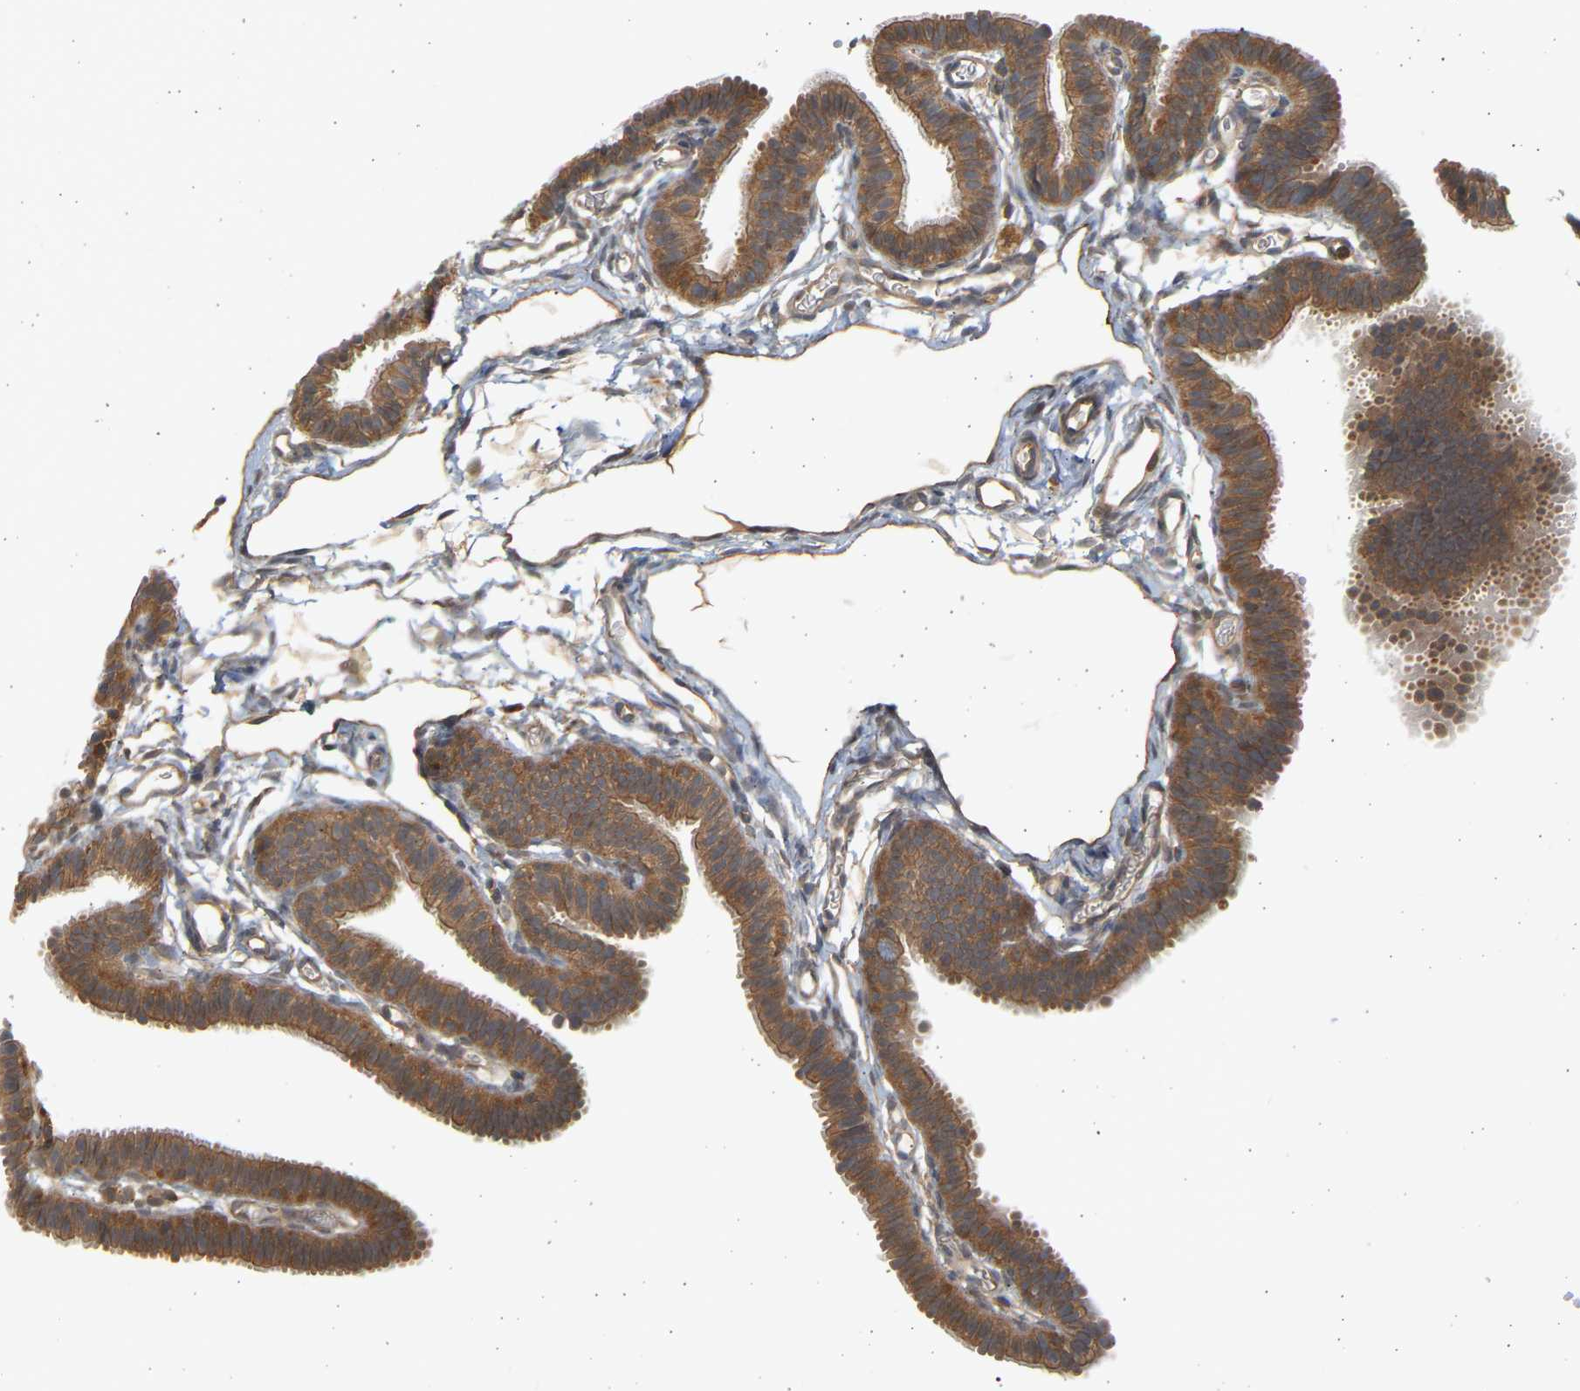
{"staining": {"intensity": "moderate", "quantity": ">75%", "location": "cytoplasmic/membranous"}, "tissue": "fallopian tube", "cell_type": "Glandular cells", "image_type": "normal", "snomed": [{"axis": "morphology", "description": "Normal tissue, NOS"}, {"axis": "topography", "description": "Fallopian tube"}, {"axis": "topography", "description": "Placenta"}], "caption": "A photomicrograph of human fallopian tube stained for a protein reveals moderate cytoplasmic/membranous brown staining in glandular cells. (IHC, brightfield microscopy, high magnification).", "gene": "B4GALT6", "patient": {"sex": "female", "age": 34}}